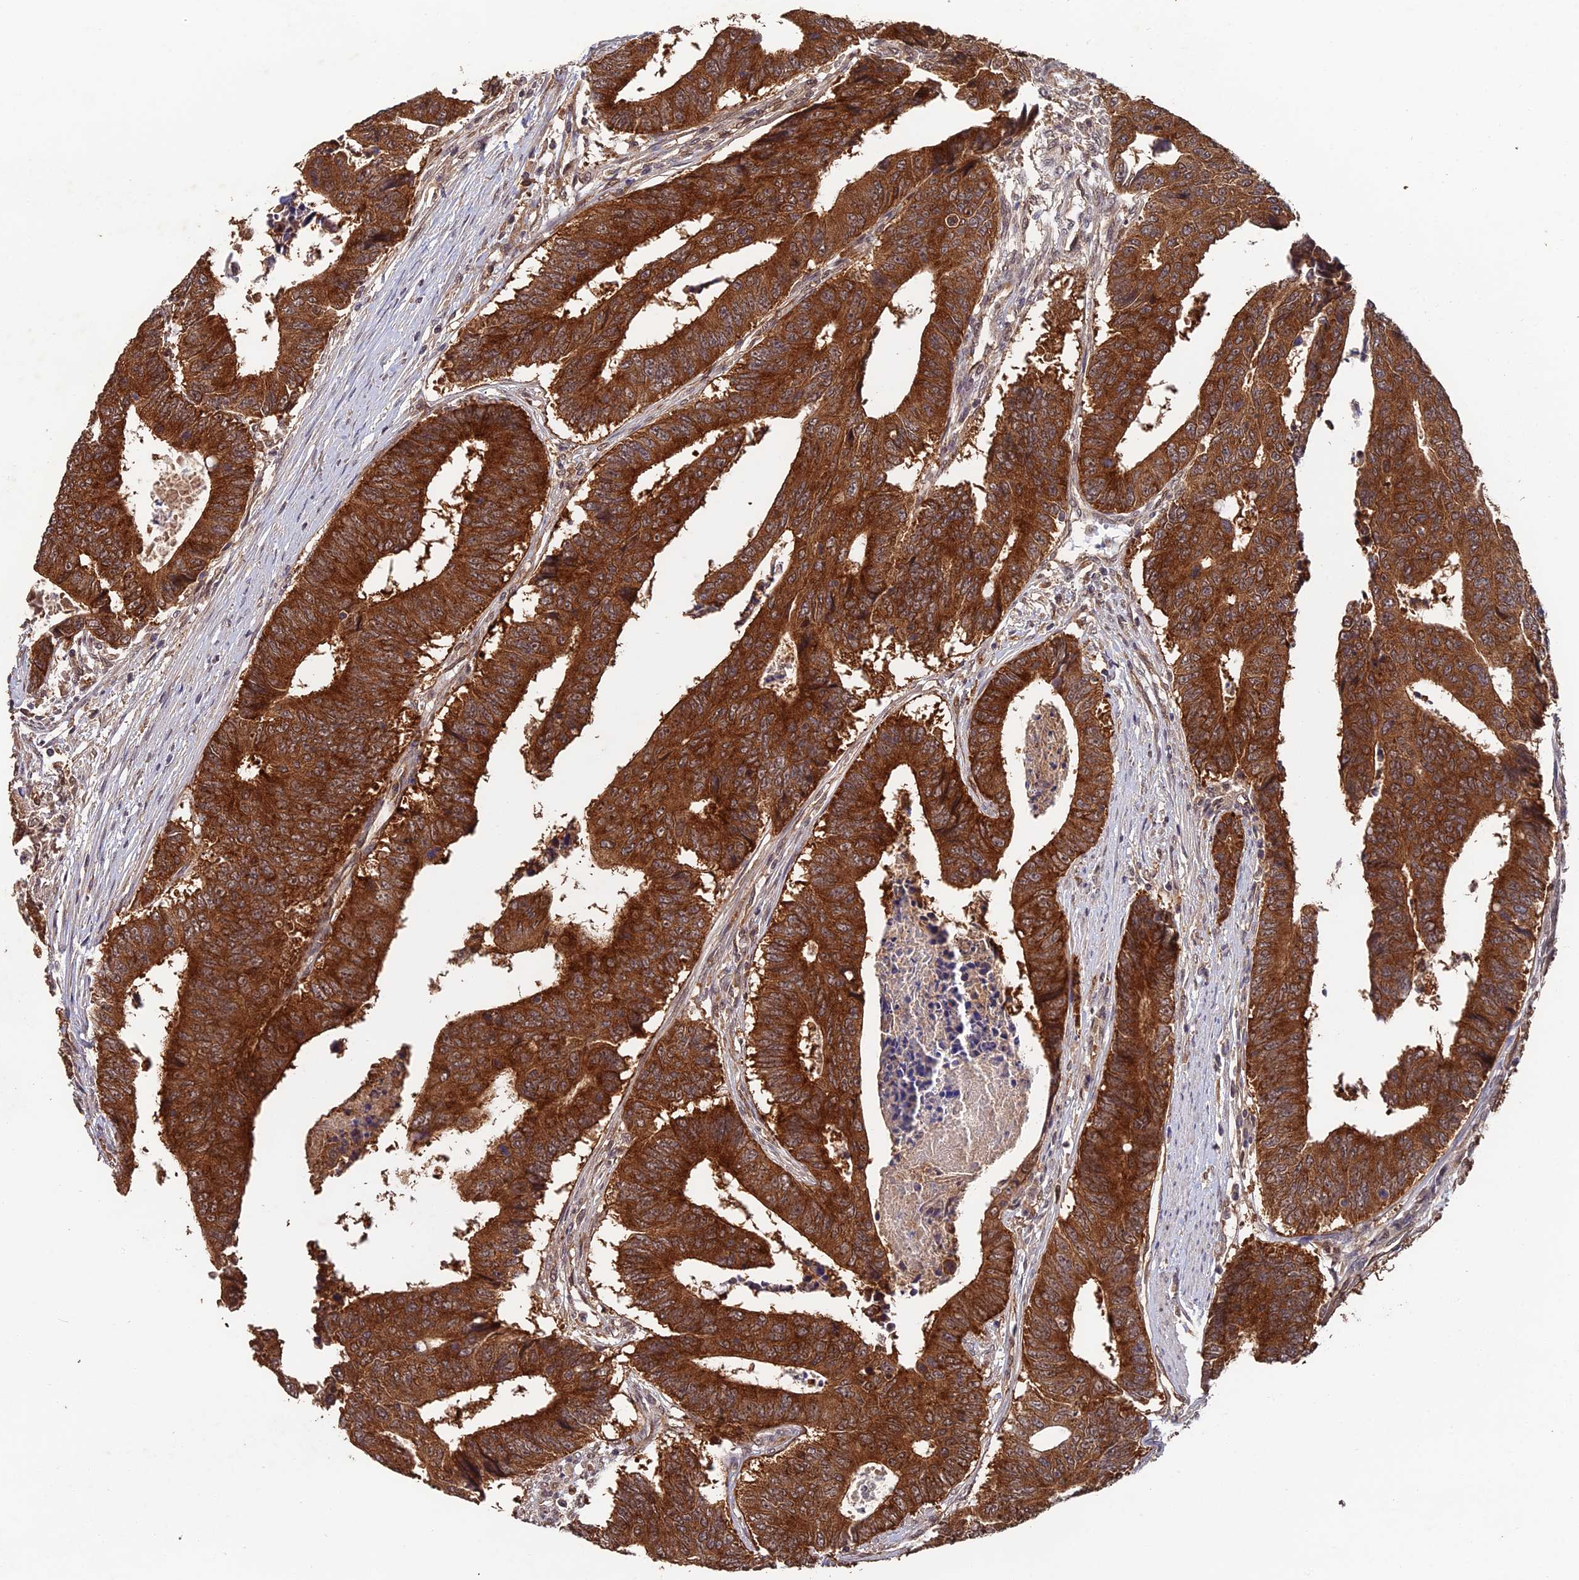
{"staining": {"intensity": "strong", "quantity": ">75%", "location": "cytoplasmic/membranous"}, "tissue": "colorectal cancer", "cell_type": "Tumor cells", "image_type": "cancer", "snomed": [{"axis": "morphology", "description": "Adenocarcinoma, NOS"}, {"axis": "topography", "description": "Rectum"}], "caption": "An immunohistochemistry (IHC) histopathology image of tumor tissue is shown. Protein staining in brown labels strong cytoplasmic/membranous positivity in colorectal adenocarcinoma within tumor cells. The protein of interest is shown in brown color, while the nuclei are stained blue.", "gene": "RALGAPA2", "patient": {"sex": "male", "age": 84}}